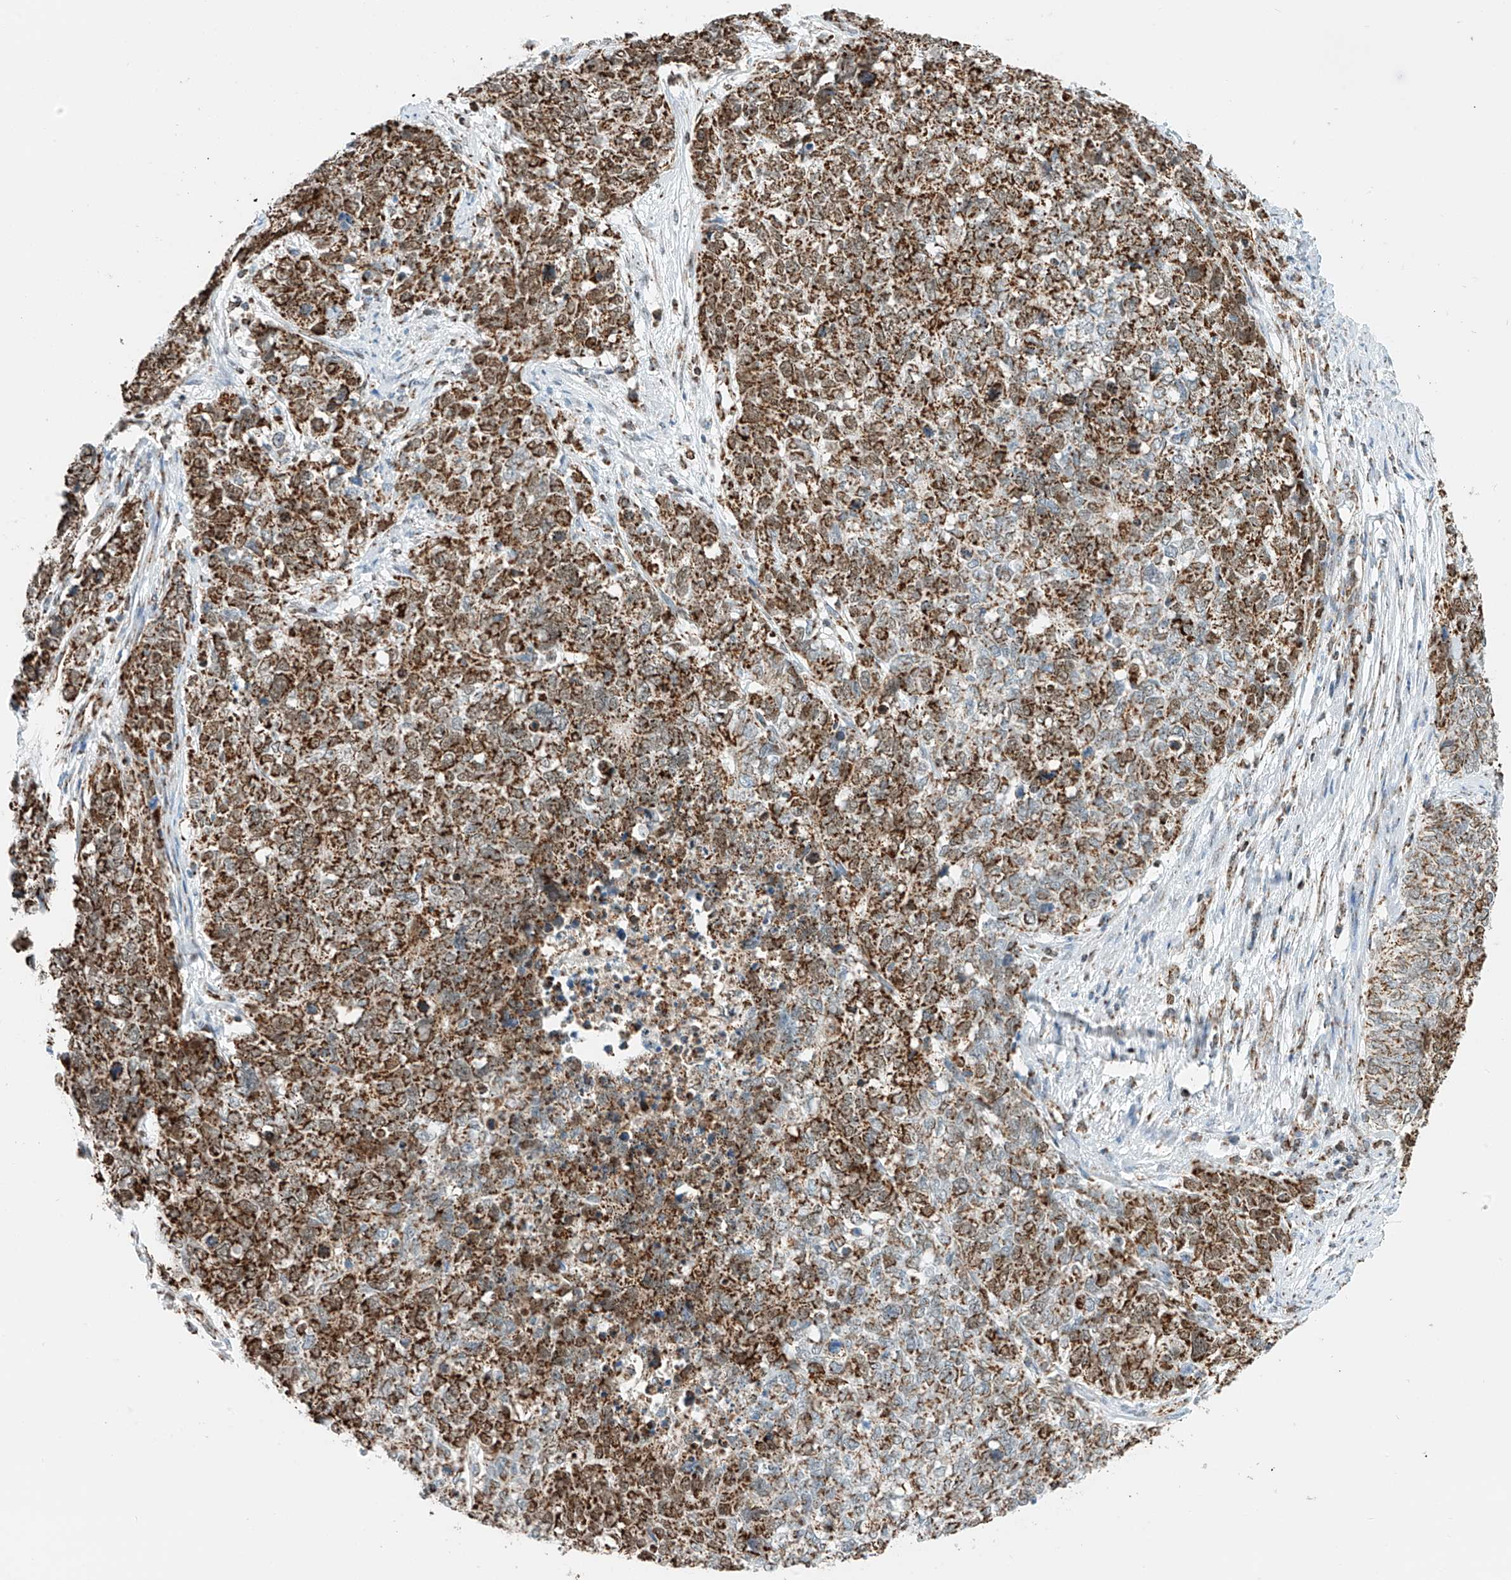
{"staining": {"intensity": "moderate", "quantity": ">75%", "location": "cytoplasmic/membranous"}, "tissue": "cervical cancer", "cell_type": "Tumor cells", "image_type": "cancer", "snomed": [{"axis": "morphology", "description": "Squamous cell carcinoma, NOS"}, {"axis": "topography", "description": "Cervix"}], "caption": "Moderate cytoplasmic/membranous positivity is identified in about >75% of tumor cells in cervical squamous cell carcinoma. (brown staining indicates protein expression, while blue staining denotes nuclei).", "gene": "PPA2", "patient": {"sex": "female", "age": 63}}